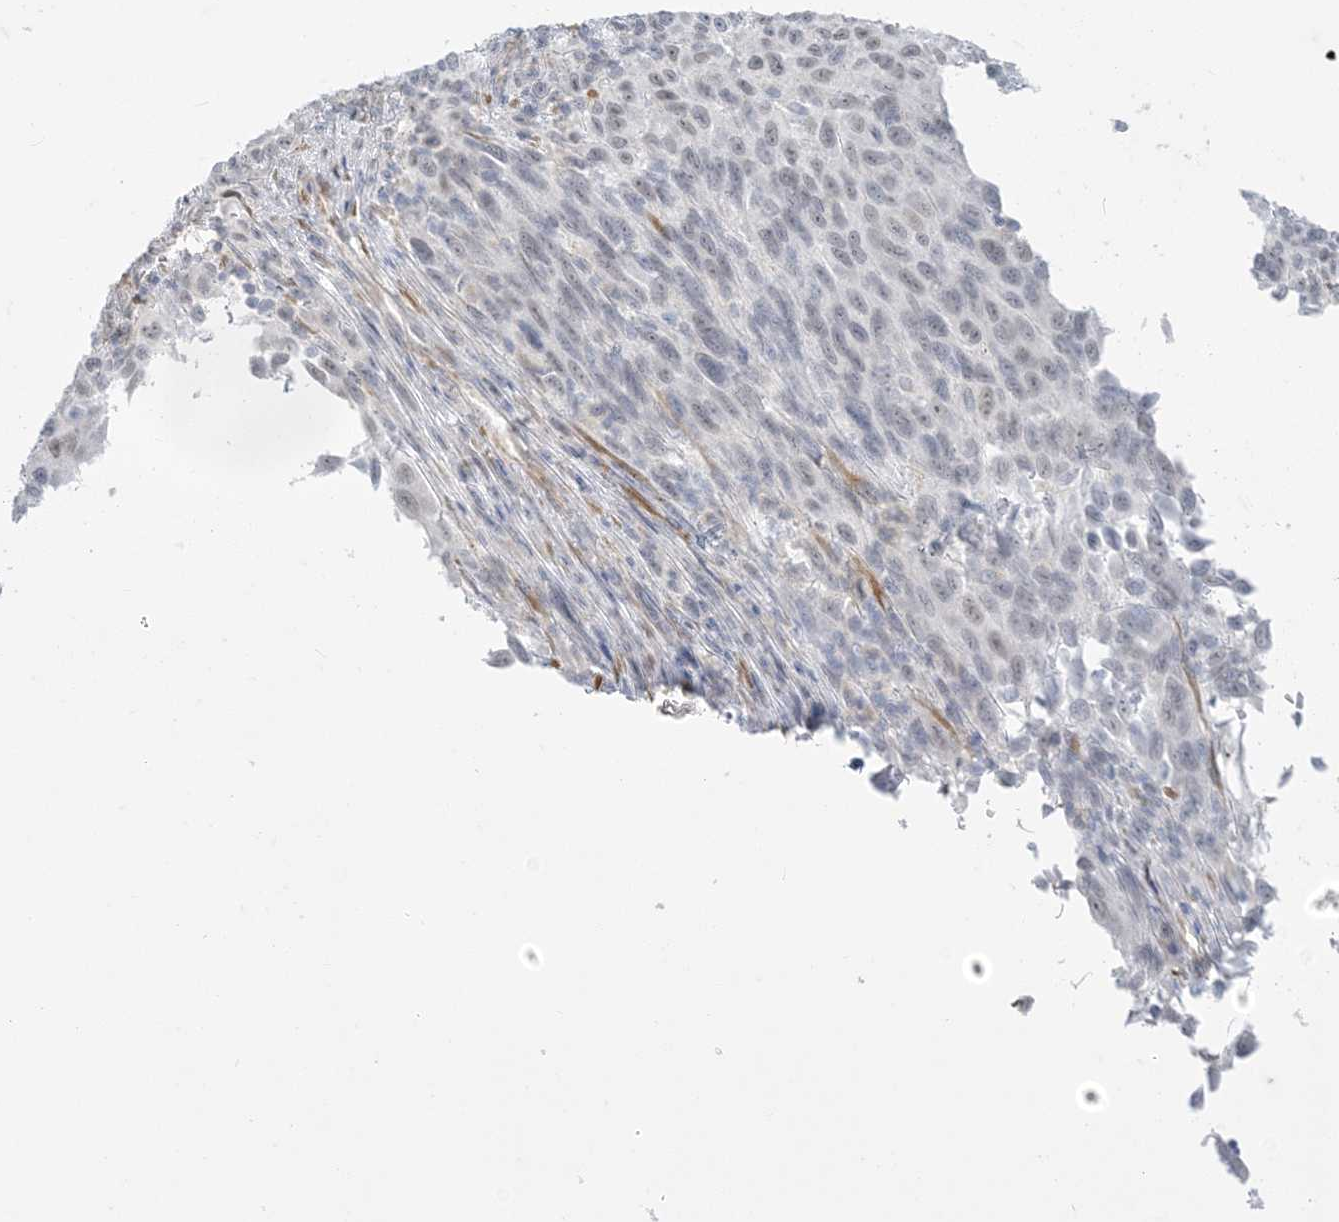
{"staining": {"intensity": "negative", "quantity": "none", "location": "none"}, "tissue": "melanoma", "cell_type": "Tumor cells", "image_type": "cancer", "snomed": [{"axis": "morphology", "description": "Malignant melanoma, Metastatic site"}, {"axis": "topography", "description": "Lymph node"}], "caption": "IHC micrograph of neoplastic tissue: human melanoma stained with DAB (3,3'-diaminobenzidine) shows no significant protein positivity in tumor cells. (DAB immunohistochemistry (IHC) visualized using brightfield microscopy, high magnification).", "gene": "ZC3H6", "patient": {"sex": "male", "age": 61}}